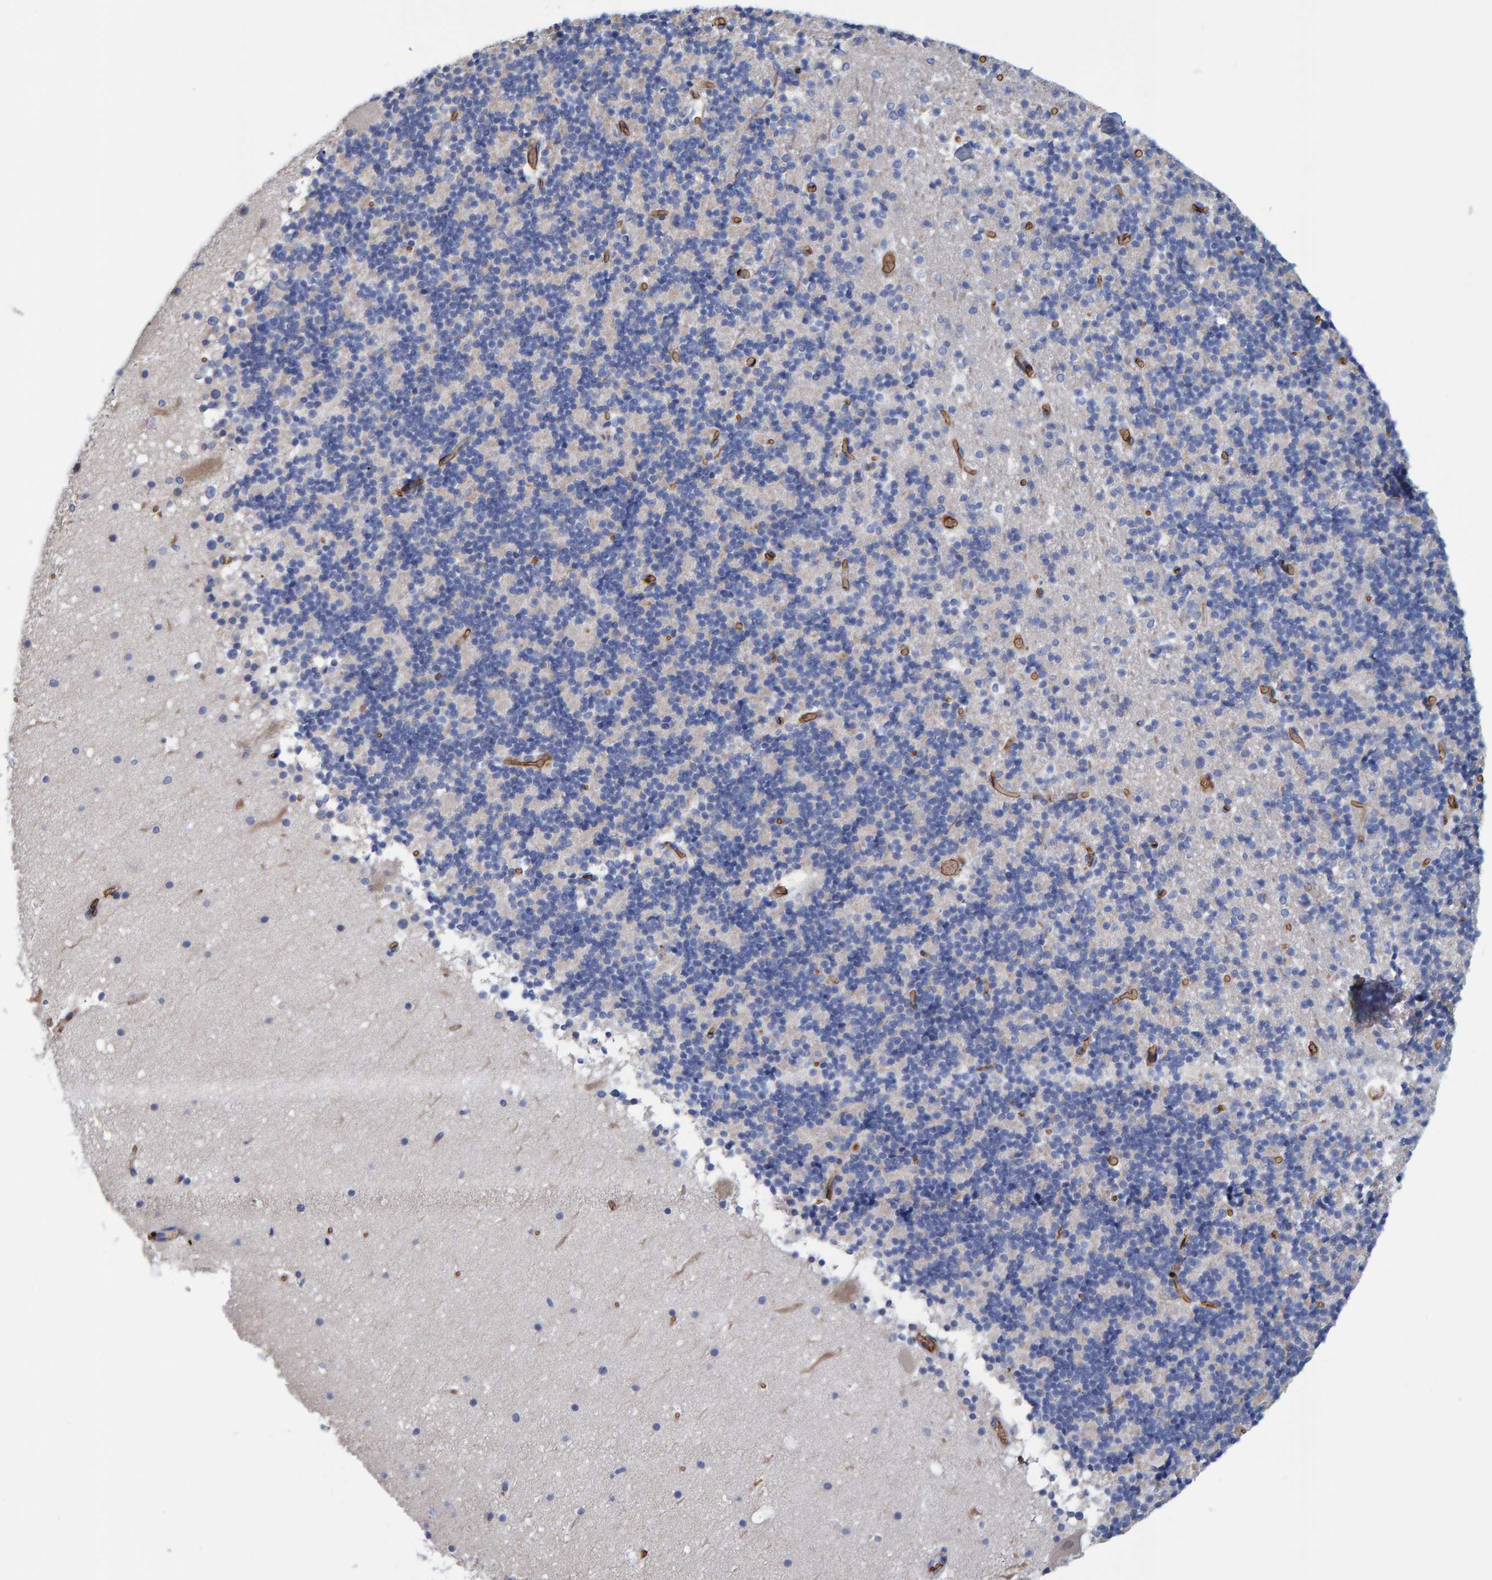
{"staining": {"intensity": "negative", "quantity": "none", "location": "none"}, "tissue": "cerebellum", "cell_type": "Cells in granular layer", "image_type": "normal", "snomed": [{"axis": "morphology", "description": "Normal tissue, NOS"}, {"axis": "topography", "description": "Cerebellum"}], "caption": "The micrograph exhibits no staining of cells in granular layer in benign cerebellum.", "gene": "VPS9D1", "patient": {"sex": "male", "age": 57}}